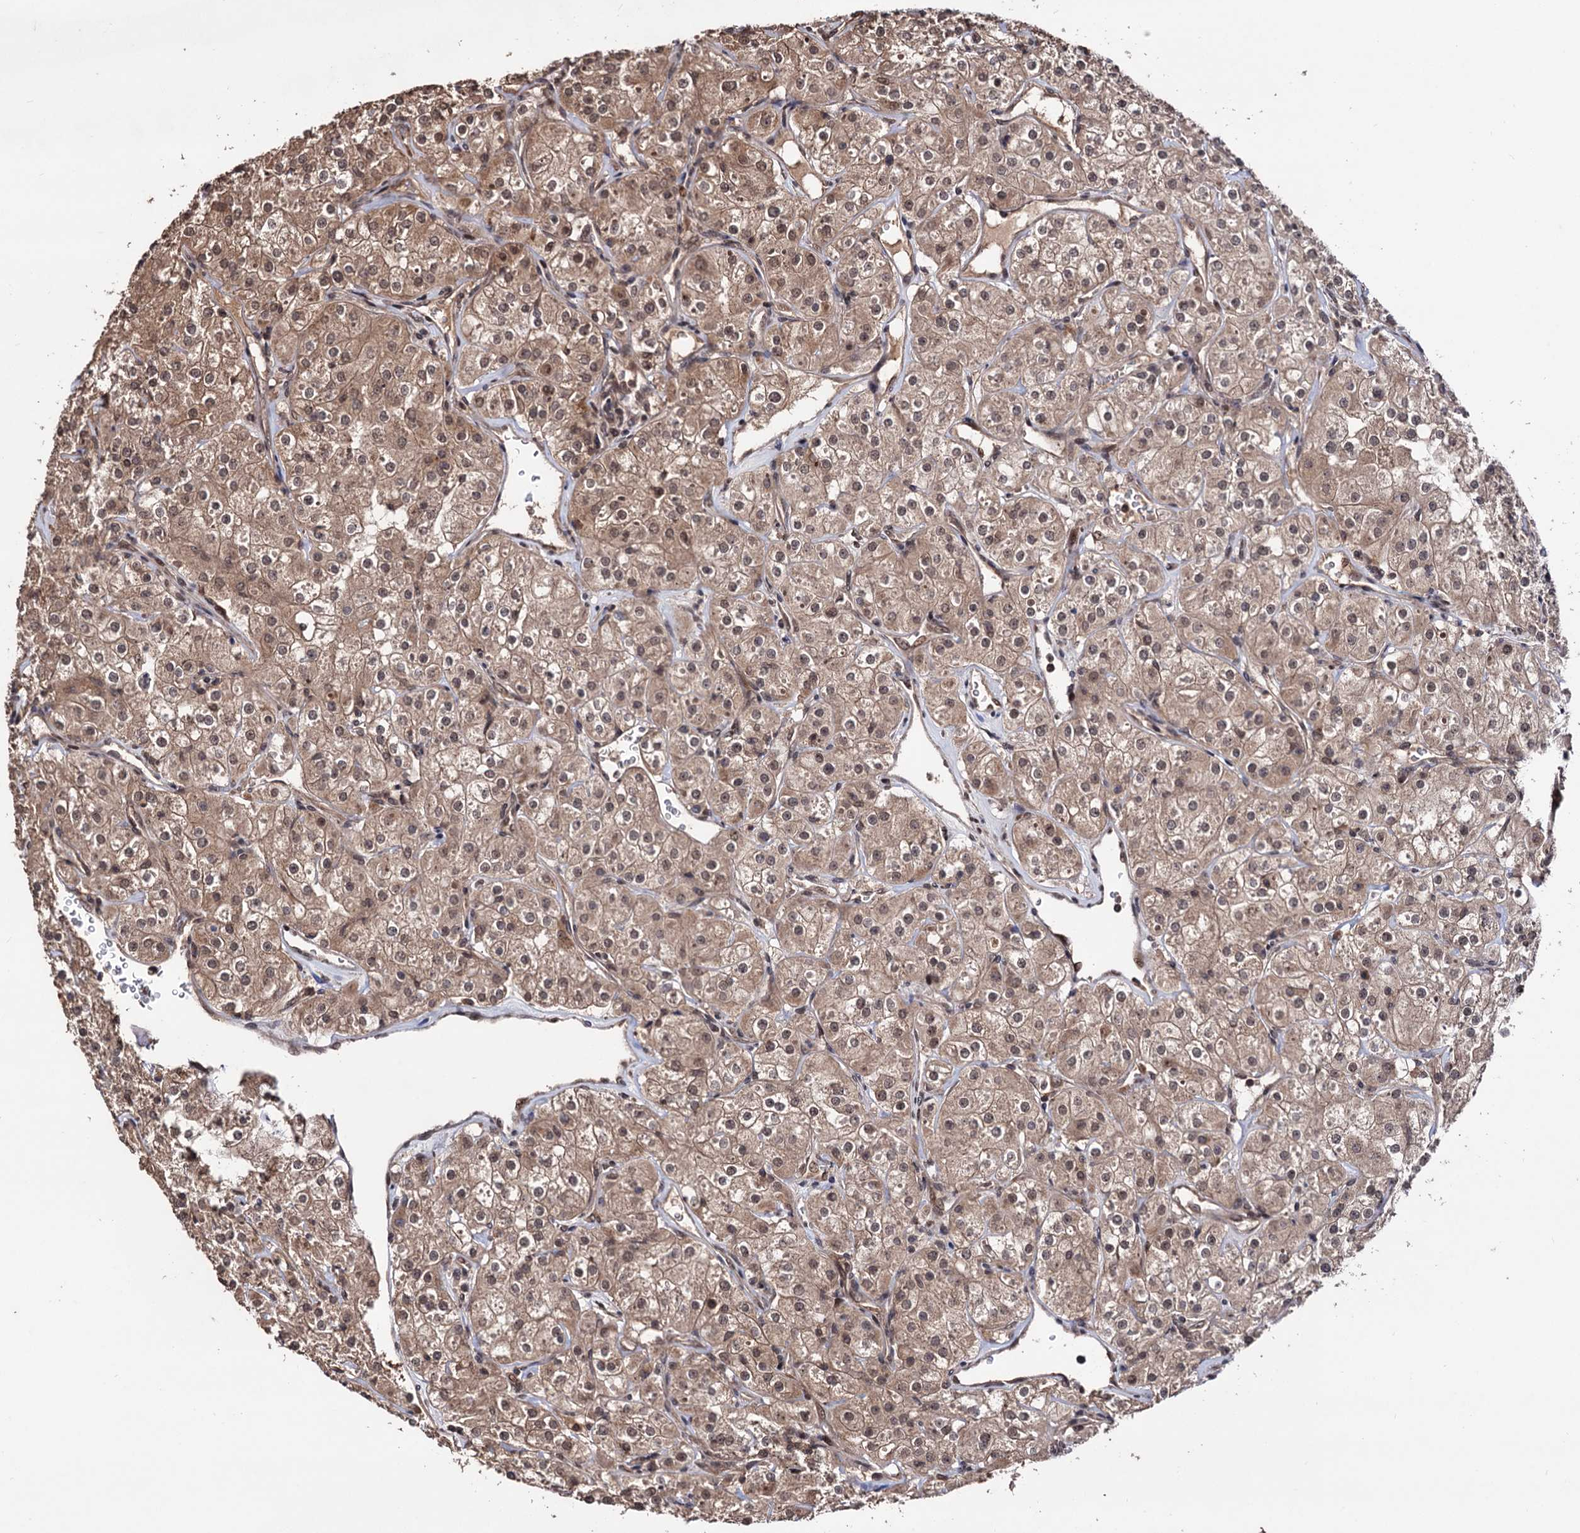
{"staining": {"intensity": "moderate", "quantity": ">75%", "location": "cytoplasmic/membranous,nuclear"}, "tissue": "renal cancer", "cell_type": "Tumor cells", "image_type": "cancer", "snomed": [{"axis": "morphology", "description": "Adenocarcinoma, NOS"}, {"axis": "topography", "description": "Kidney"}], "caption": "Renal cancer (adenocarcinoma) tissue reveals moderate cytoplasmic/membranous and nuclear expression in about >75% of tumor cells", "gene": "KLF5", "patient": {"sex": "male", "age": 77}}